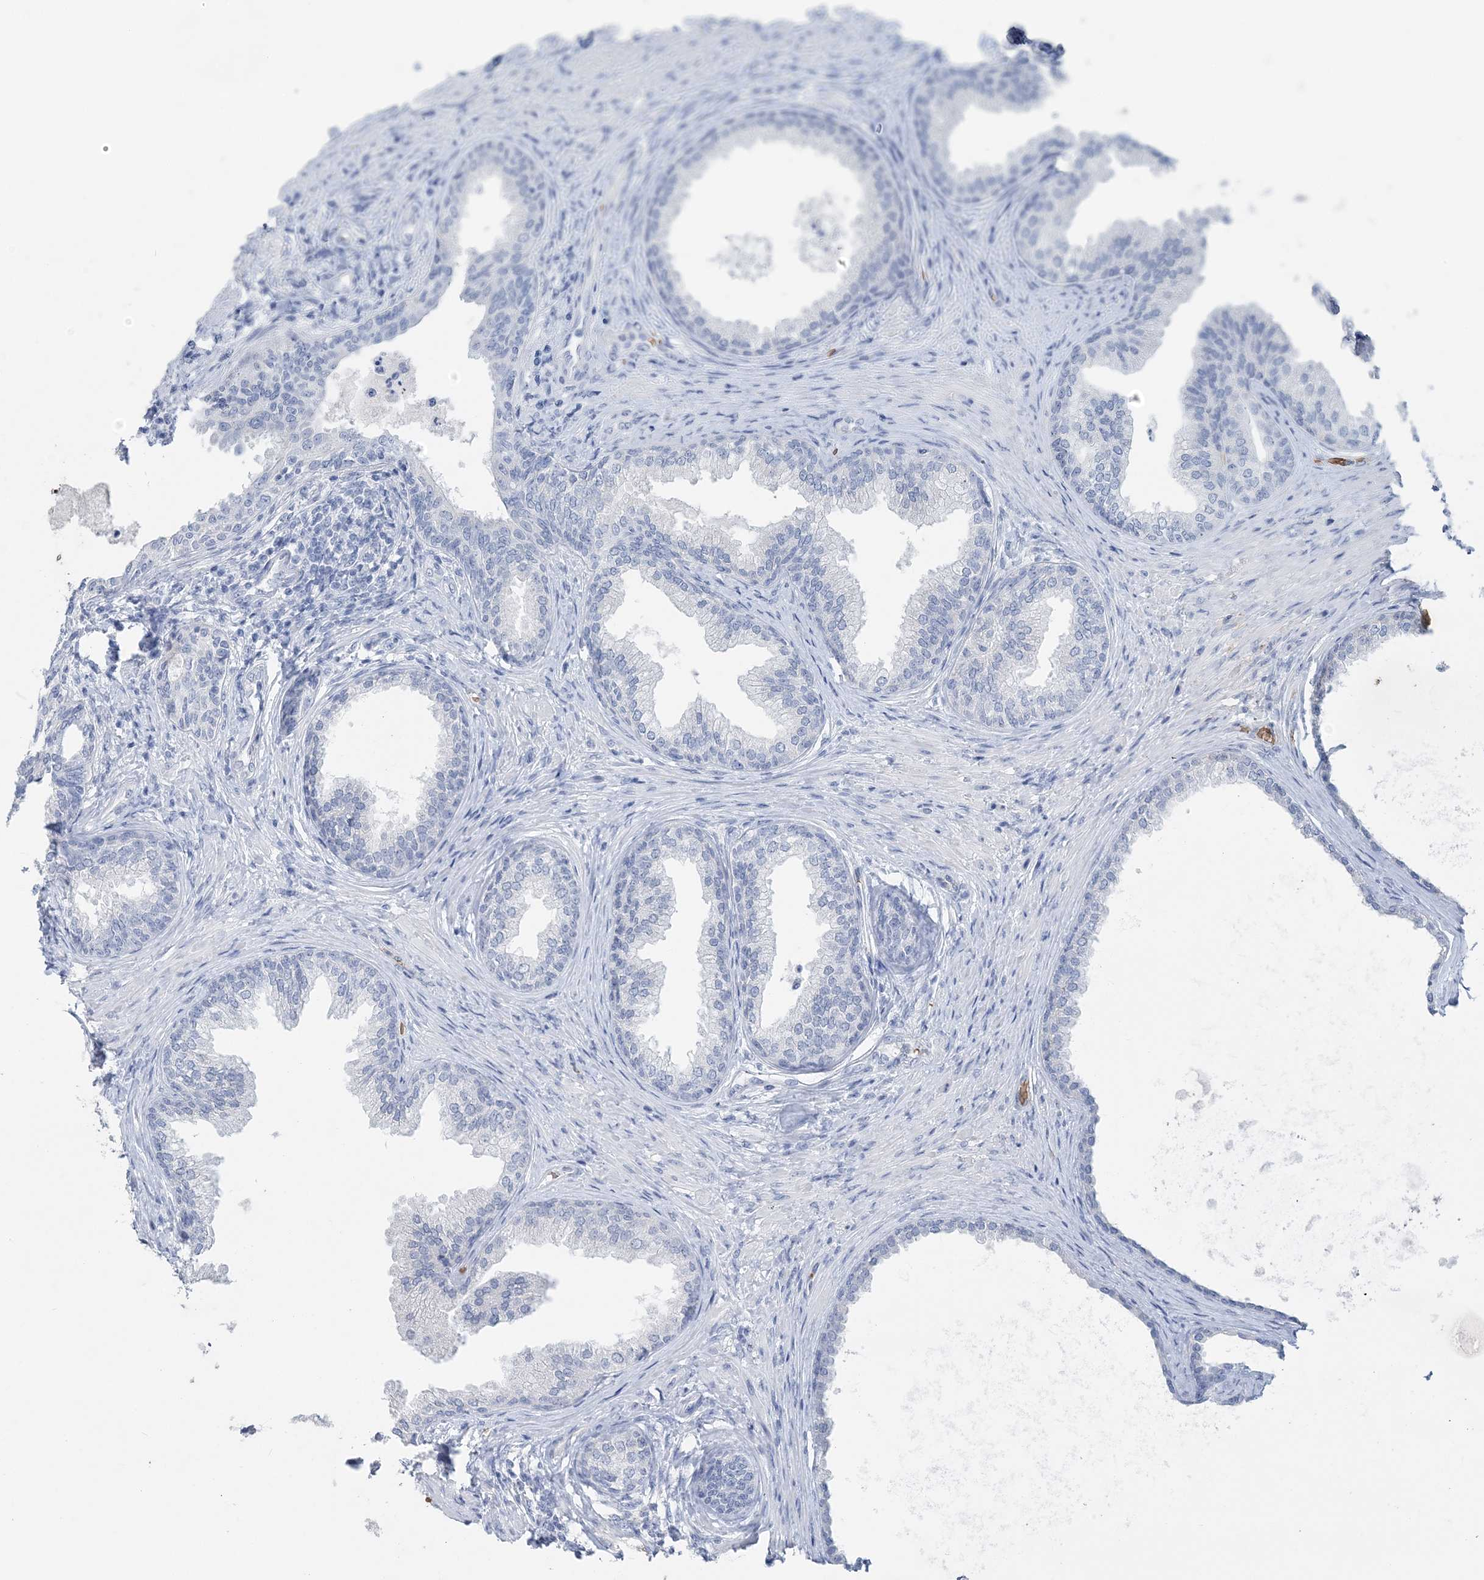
{"staining": {"intensity": "negative", "quantity": "none", "location": "none"}, "tissue": "prostate", "cell_type": "Glandular cells", "image_type": "normal", "snomed": [{"axis": "morphology", "description": "Normal tissue, NOS"}, {"axis": "topography", "description": "Prostate"}], "caption": "Prostate was stained to show a protein in brown. There is no significant expression in glandular cells. (DAB (3,3'-diaminobenzidine) immunohistochemistry (IHC) with hematoxylin counter stain).", "gene": "HBD", "patient": {"sex": "male", "age": 76}}